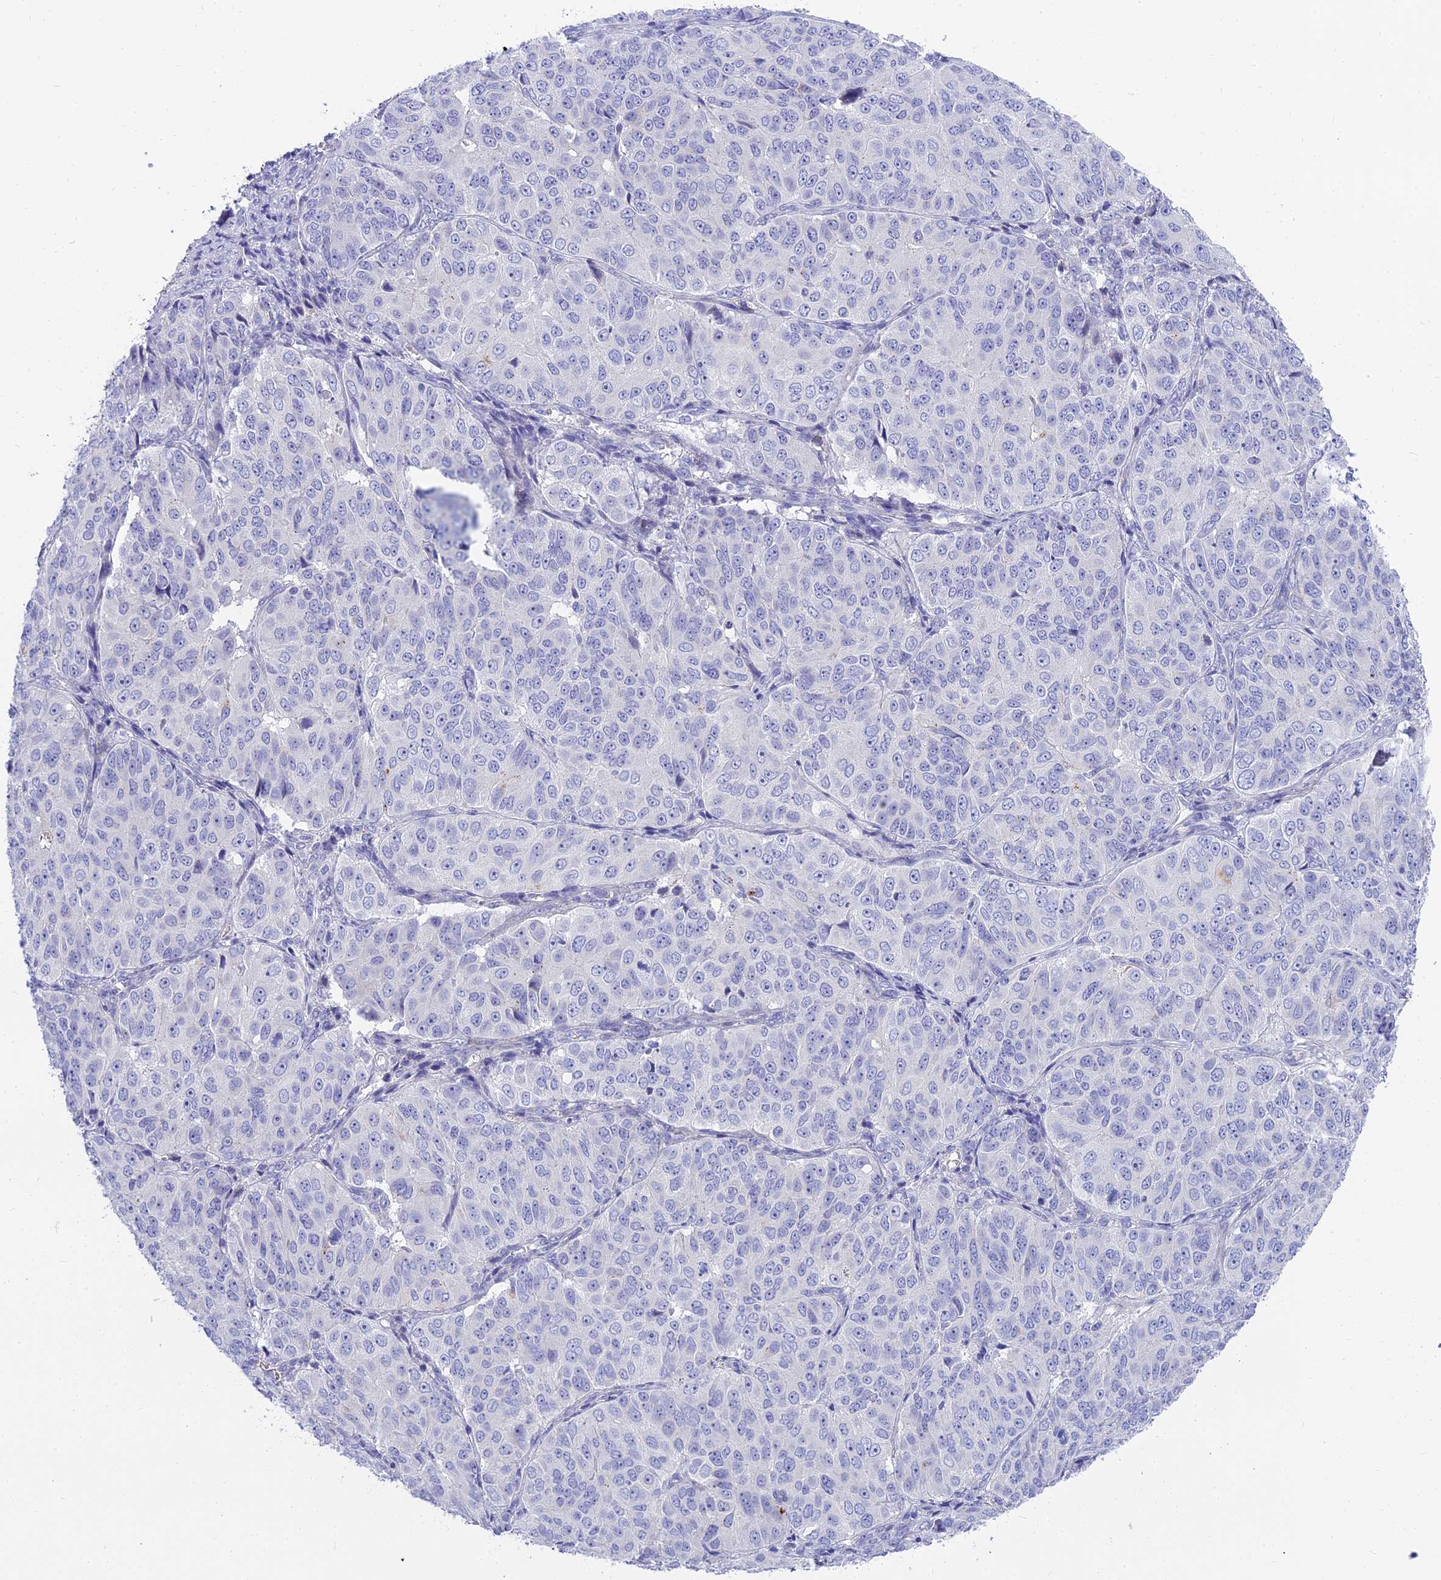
{"staining": {"intensity": "negative", "quantity": "none", "location": "none"}, "tissue": "ovarian cancer", "cell_type": "Tumor cells", "image_type": "cancer", "snomed": [{"axis": "morphology", "description": "Carcinoma, endometroid"}, {"axis": "topography", "description": "Ovary"}], "caption": "Immunohistochemistry (IHC) of ovarian cancer shows no staining in tumor cells.", "gene": "MBD3L1", "patient": {"sex": "female", "age": 51}}